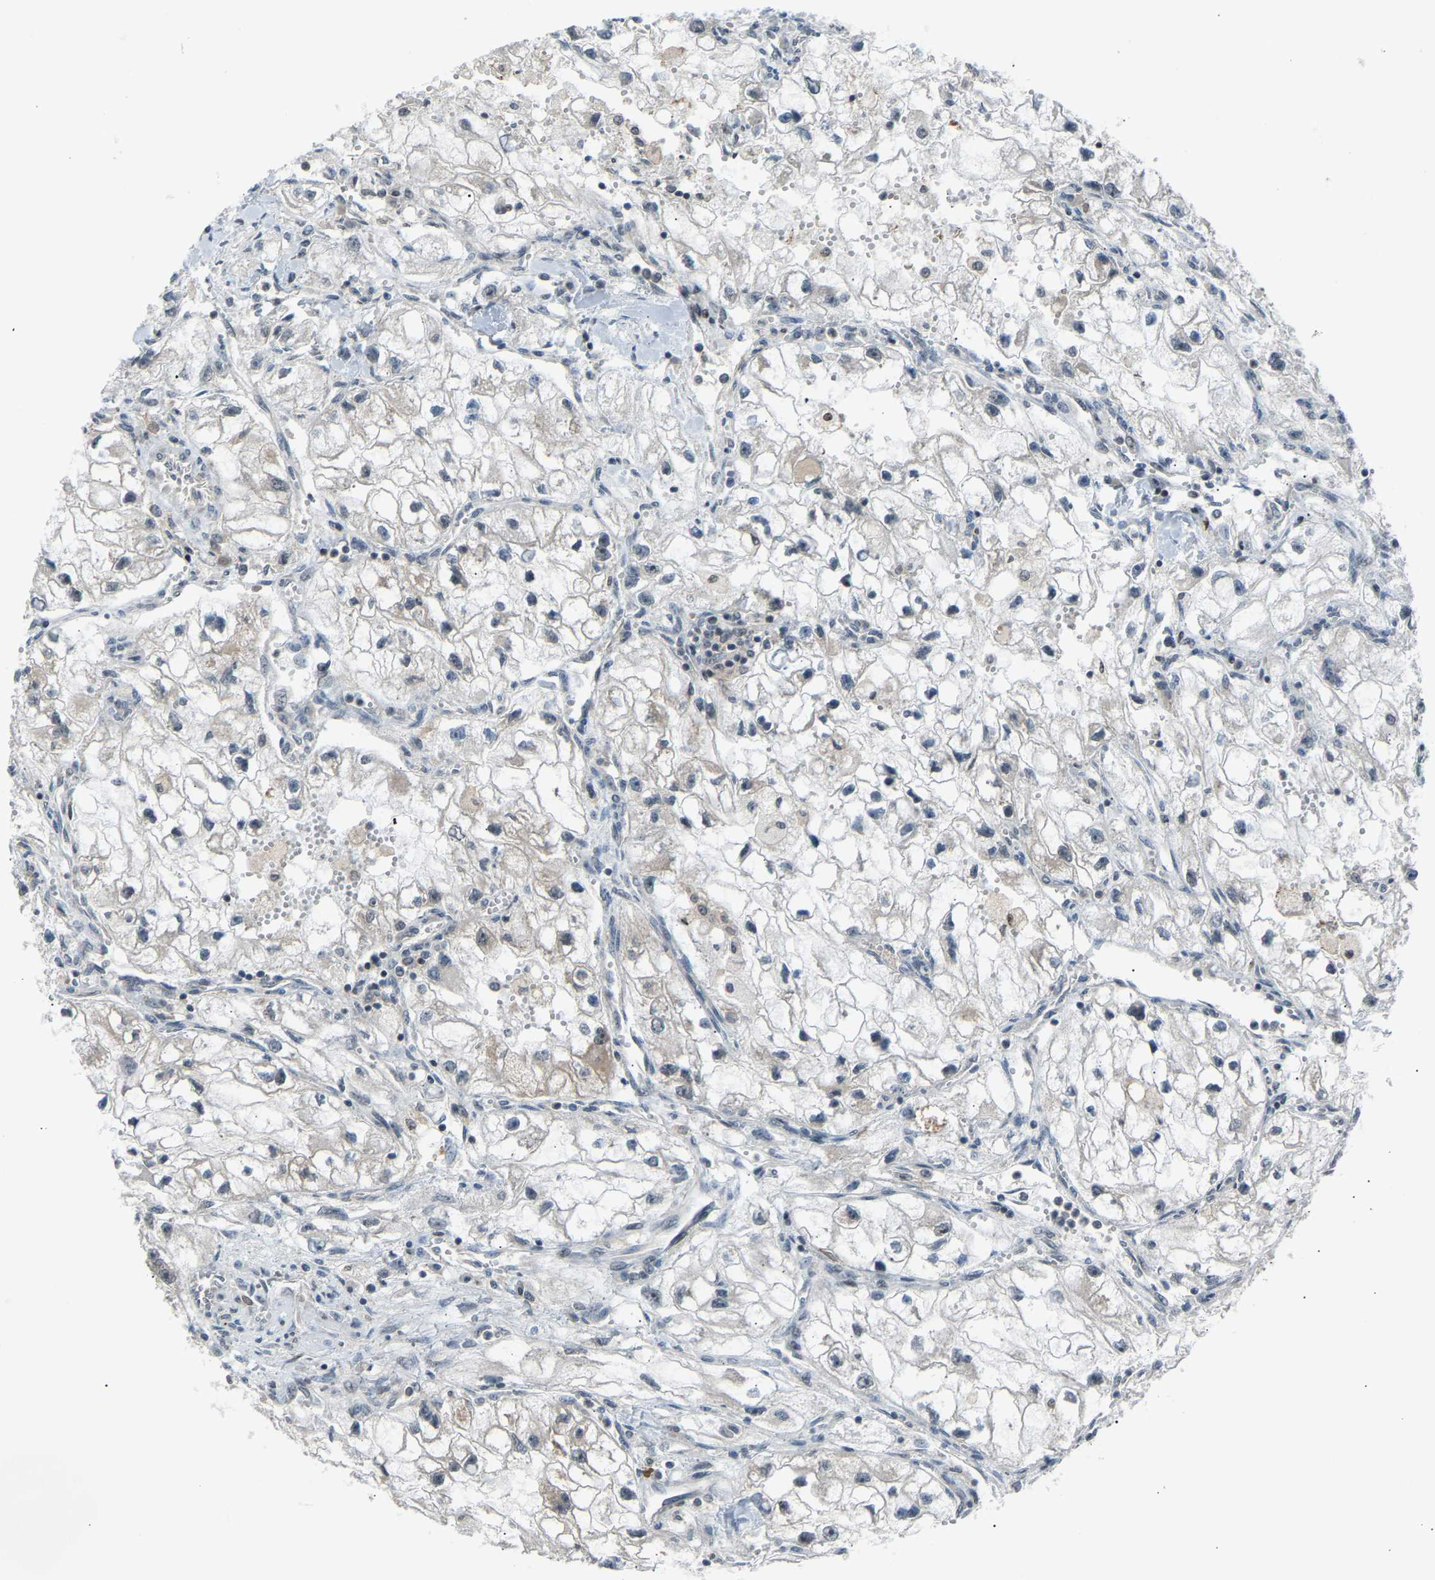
{"staining": {"intensity": "negative", "quantity": "none", "location": "none"}, "tissue": "renal cancer", "cell_type": "Tumor cells", "image_type": "cancer", "snomed": [{"axis": "morphology", "description": "Adenocarcinoma, NOS"}, {"axis": "topography", "description": "Kidney"}], "caption": "High magnification brightfield microscopy of renal cancer (adenocarcinoma) stained with DAB (brown) and counterstained with hematoxylin (blue): tumor cells show no significant expression.", "gene": "SLIRP", "patient": {"sex": "female", "age": 70}}